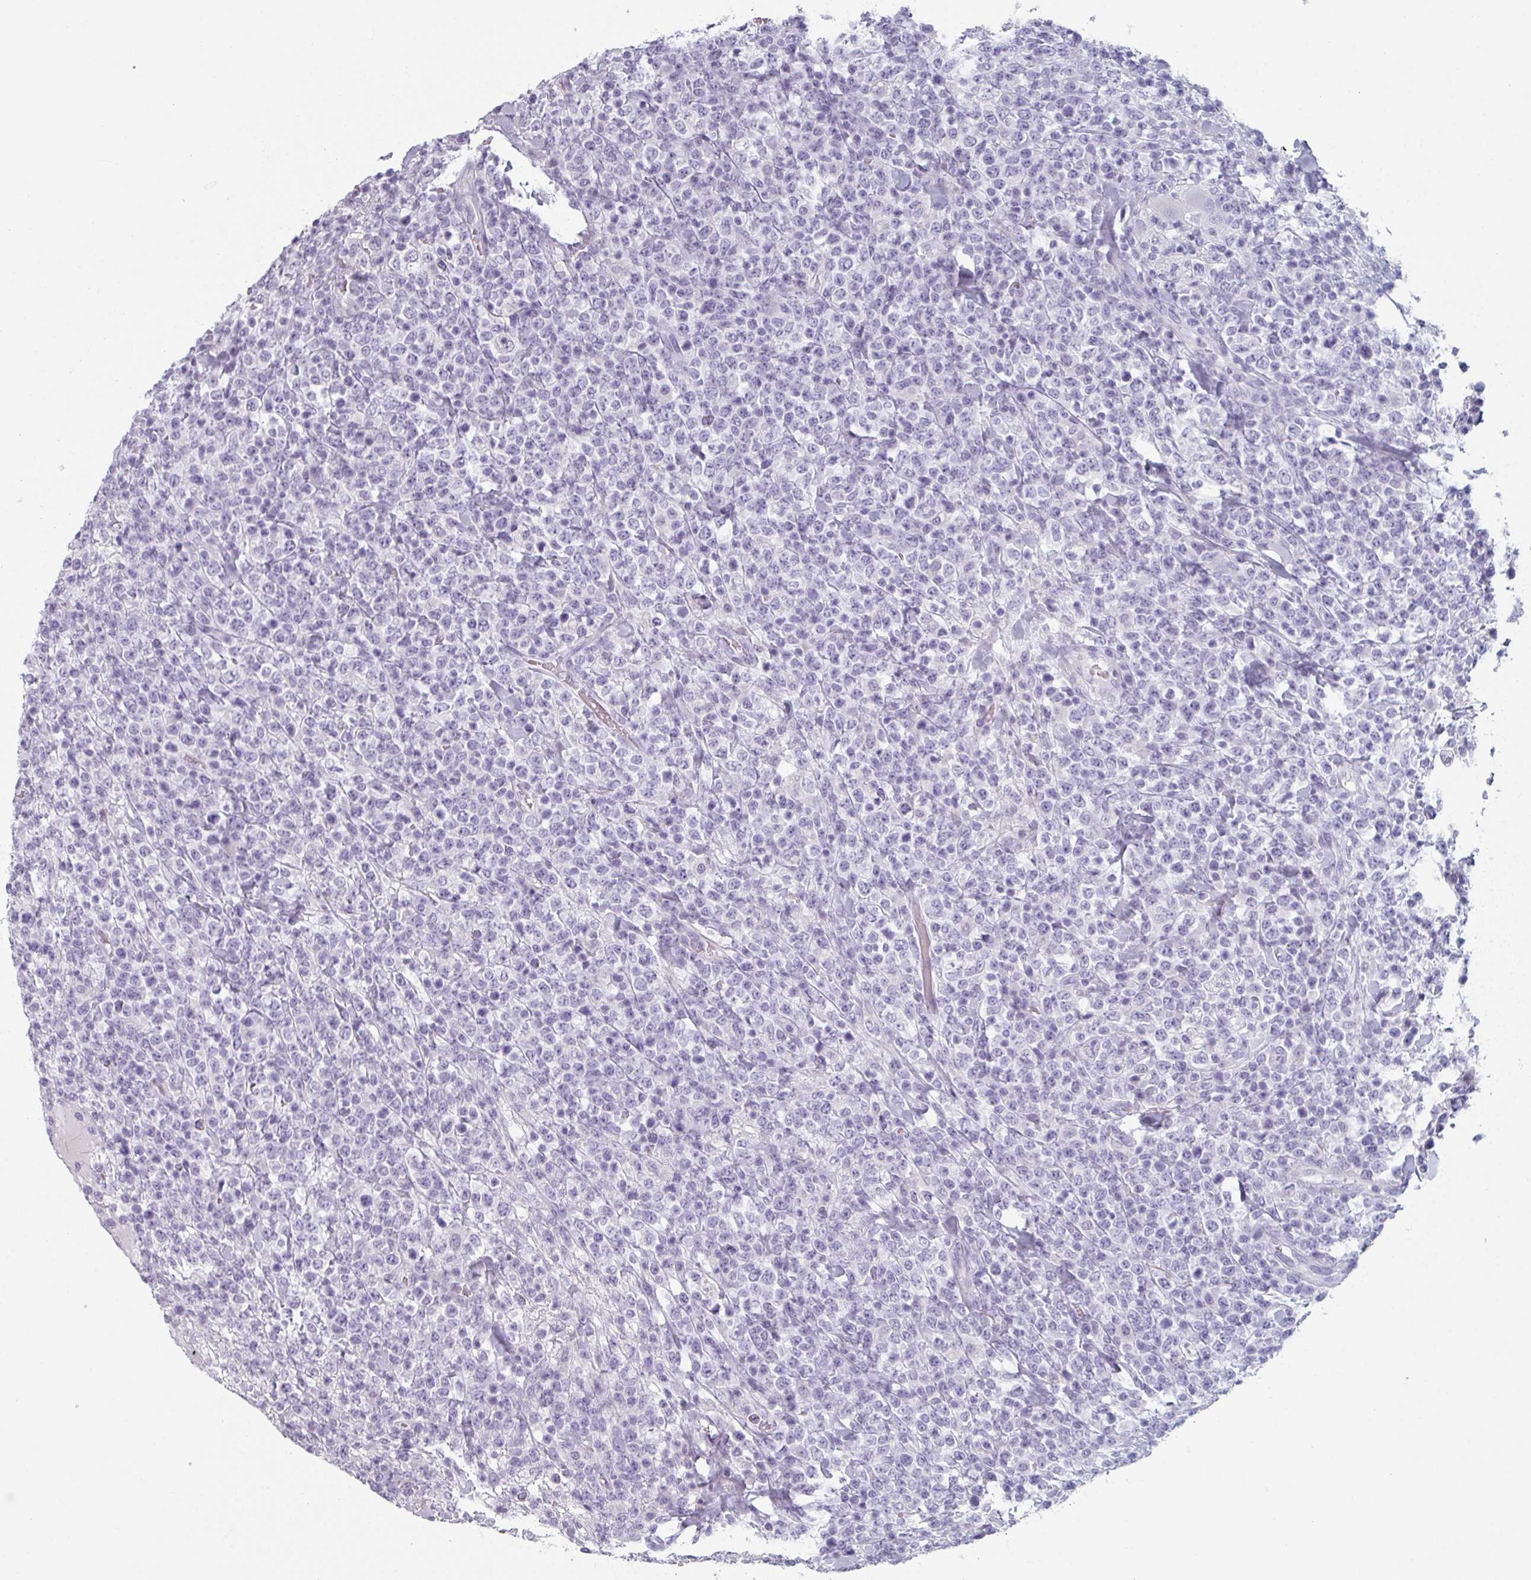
{"staining": {"intensity": "negative", "quantity": "none", "location": "none"}, "tissue": "lymphoma", "cell_type": "Tumor cells", "image_type": "cancer", "snomed": [{"axis": "morphology", "description": "Malignant lymphoma, non-Hodgkin's type, High grade"}, {"axis": "topography", "description": "Colon"}], "caption": "High power microscopy histopathology image of an immunohistochemistry (IHC) histopathology image of lymphoma, revealing no significant staining in tumor cells. (DAB immunohistochemistry (IHC) visualized using brightfield microscopy, high magnification).", "gene": "SLC35G2", "patient": {"sex": "female", "age": 53}}